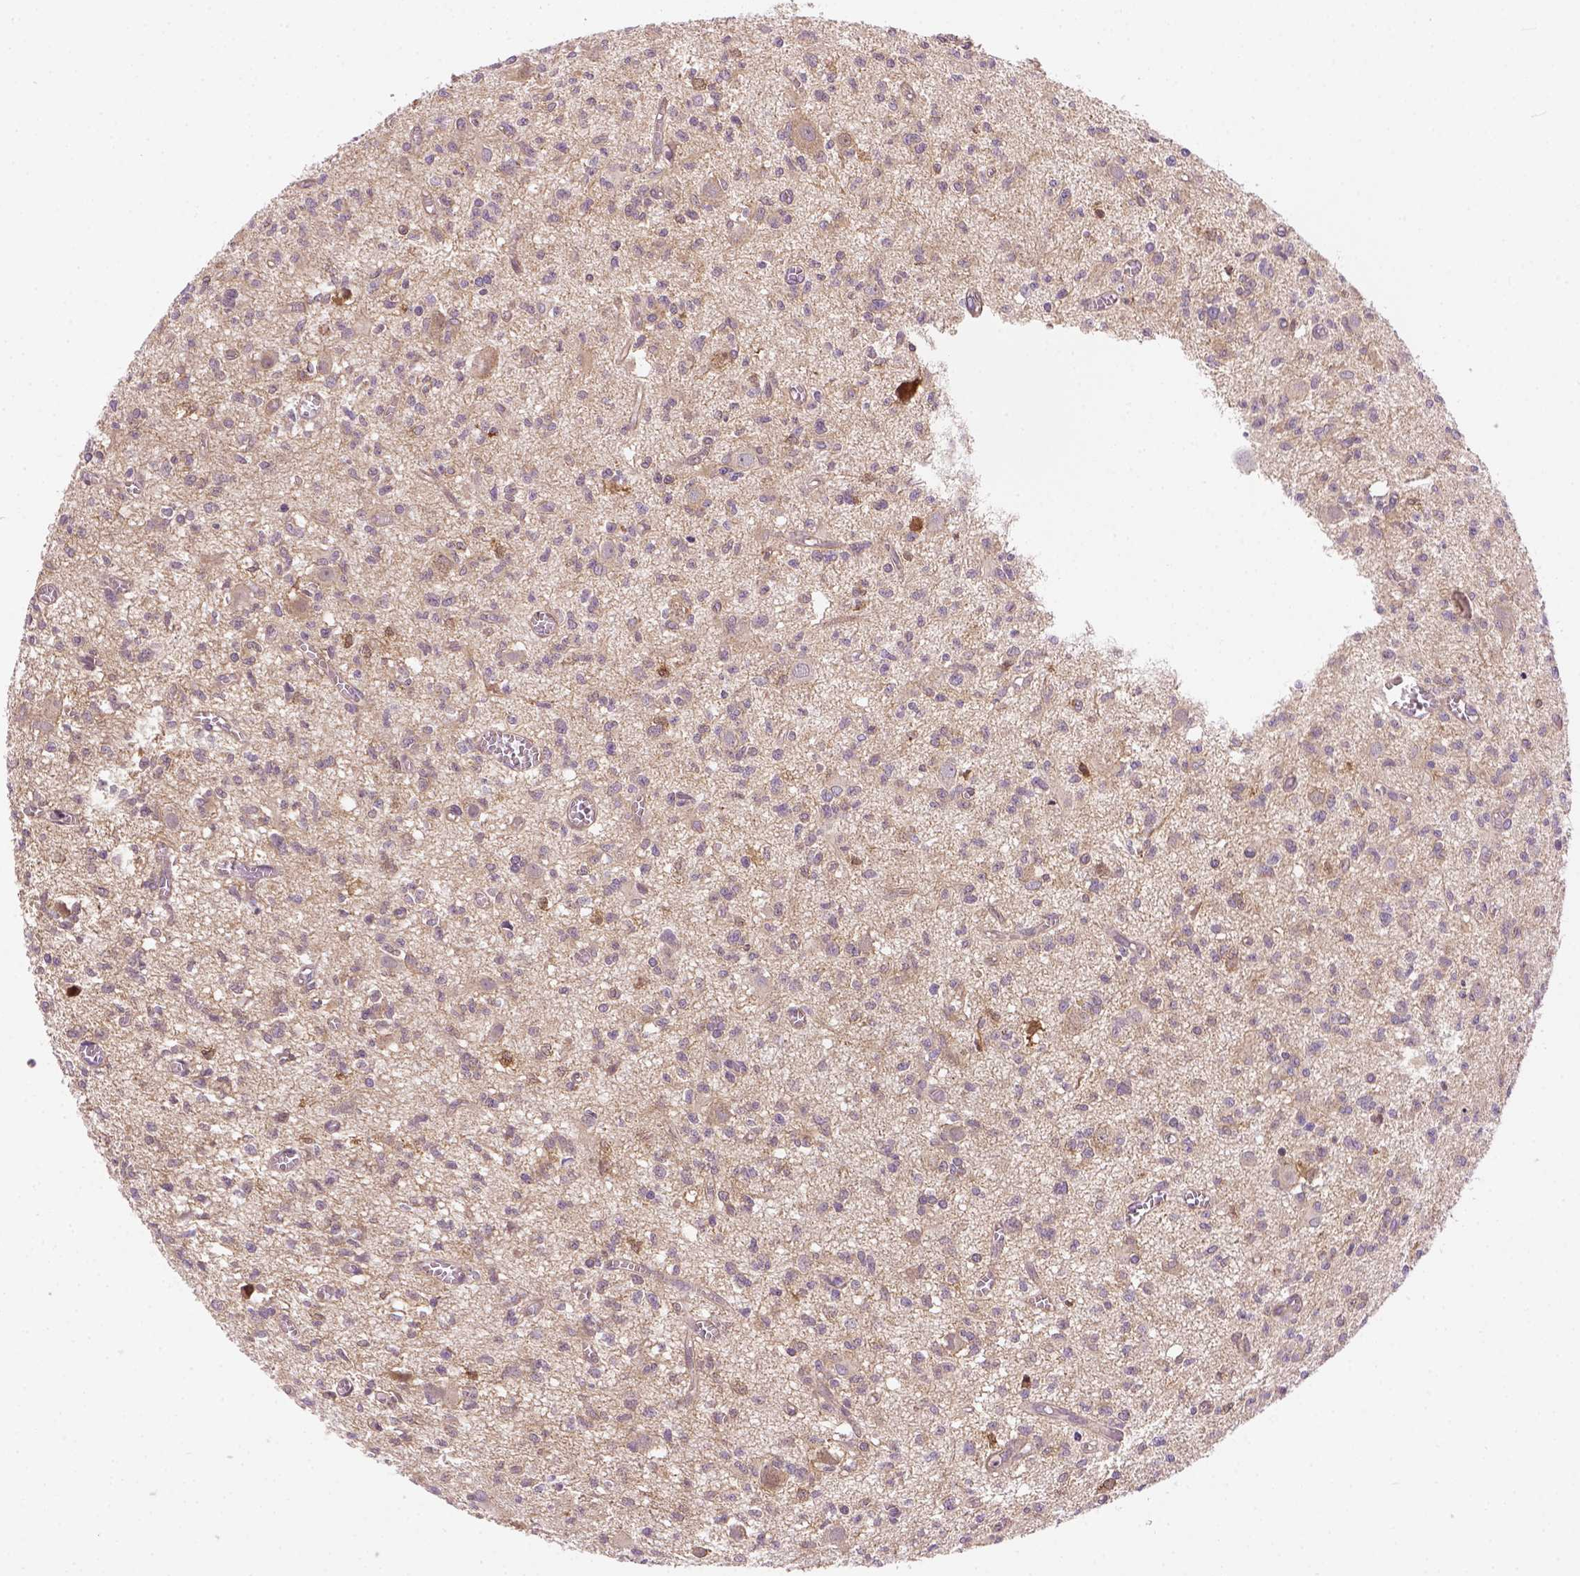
{"staining": {"intensity": "moderate", "quantity": "<25%", "location": "cytoplasmic/membranous"}, "tissue": "glioma", "cell_type": "Tumor cells", "image_type": "cancer", "snomed": [{"axis": "morphology", "description": "Glioma, malignant, Low grade"}, {"axis": "topography", "description": "Brain"}], "caption": "Human glioma stained with a brown dye reveals moderate cytoplasmic/membranous positive expression in approximately <25% of tumor cells.", "gene": "KAZN", "patient": {"sex": "male", "age": 64}}